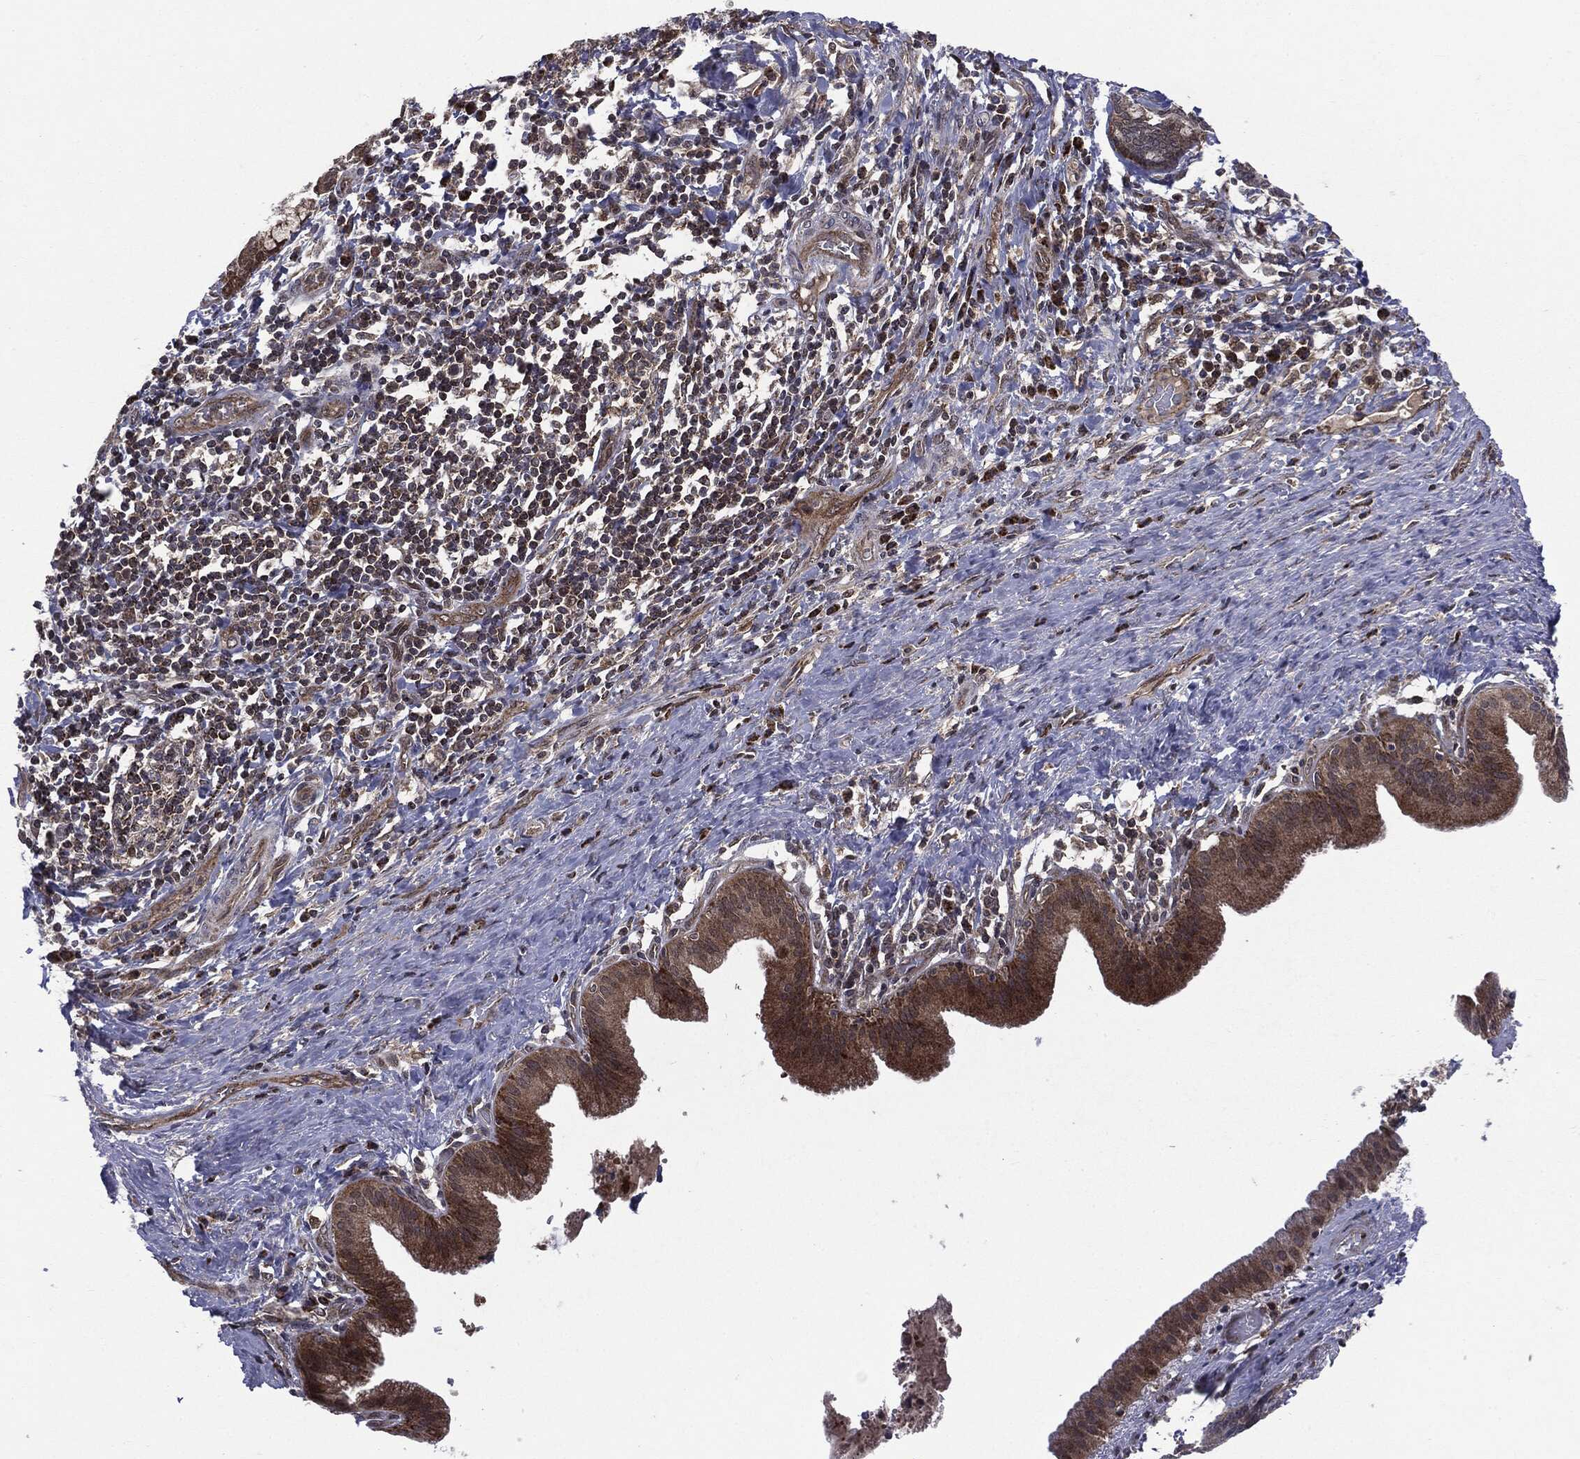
{"staining": {"intensity": "moderate", "quantity": "25%-75%", "location": "cytoplasmic/membranous"}, "tissue": "liver cancer", "cell_type": "Tumor cells", "image_type": "cancer", "snomed": [{"axis": "morphology", "description": "Cholangiocarcinoma"}, {"axis": "topography", "description": "Liver"}], "caption": "Brown immunohistochemical staining in liver cancer demonstrates moderate cytoplasmic/membranous expression in approximately 25%-75% of tumor cells. The protein is stained brown, and the nuclei are stained in blue (DAB (3,3'-diaminobenzidine) IHC with brightfield microscopy, high magnification).", "gene": "PTPA", "patient": {"sex": "female", "age": 73}}